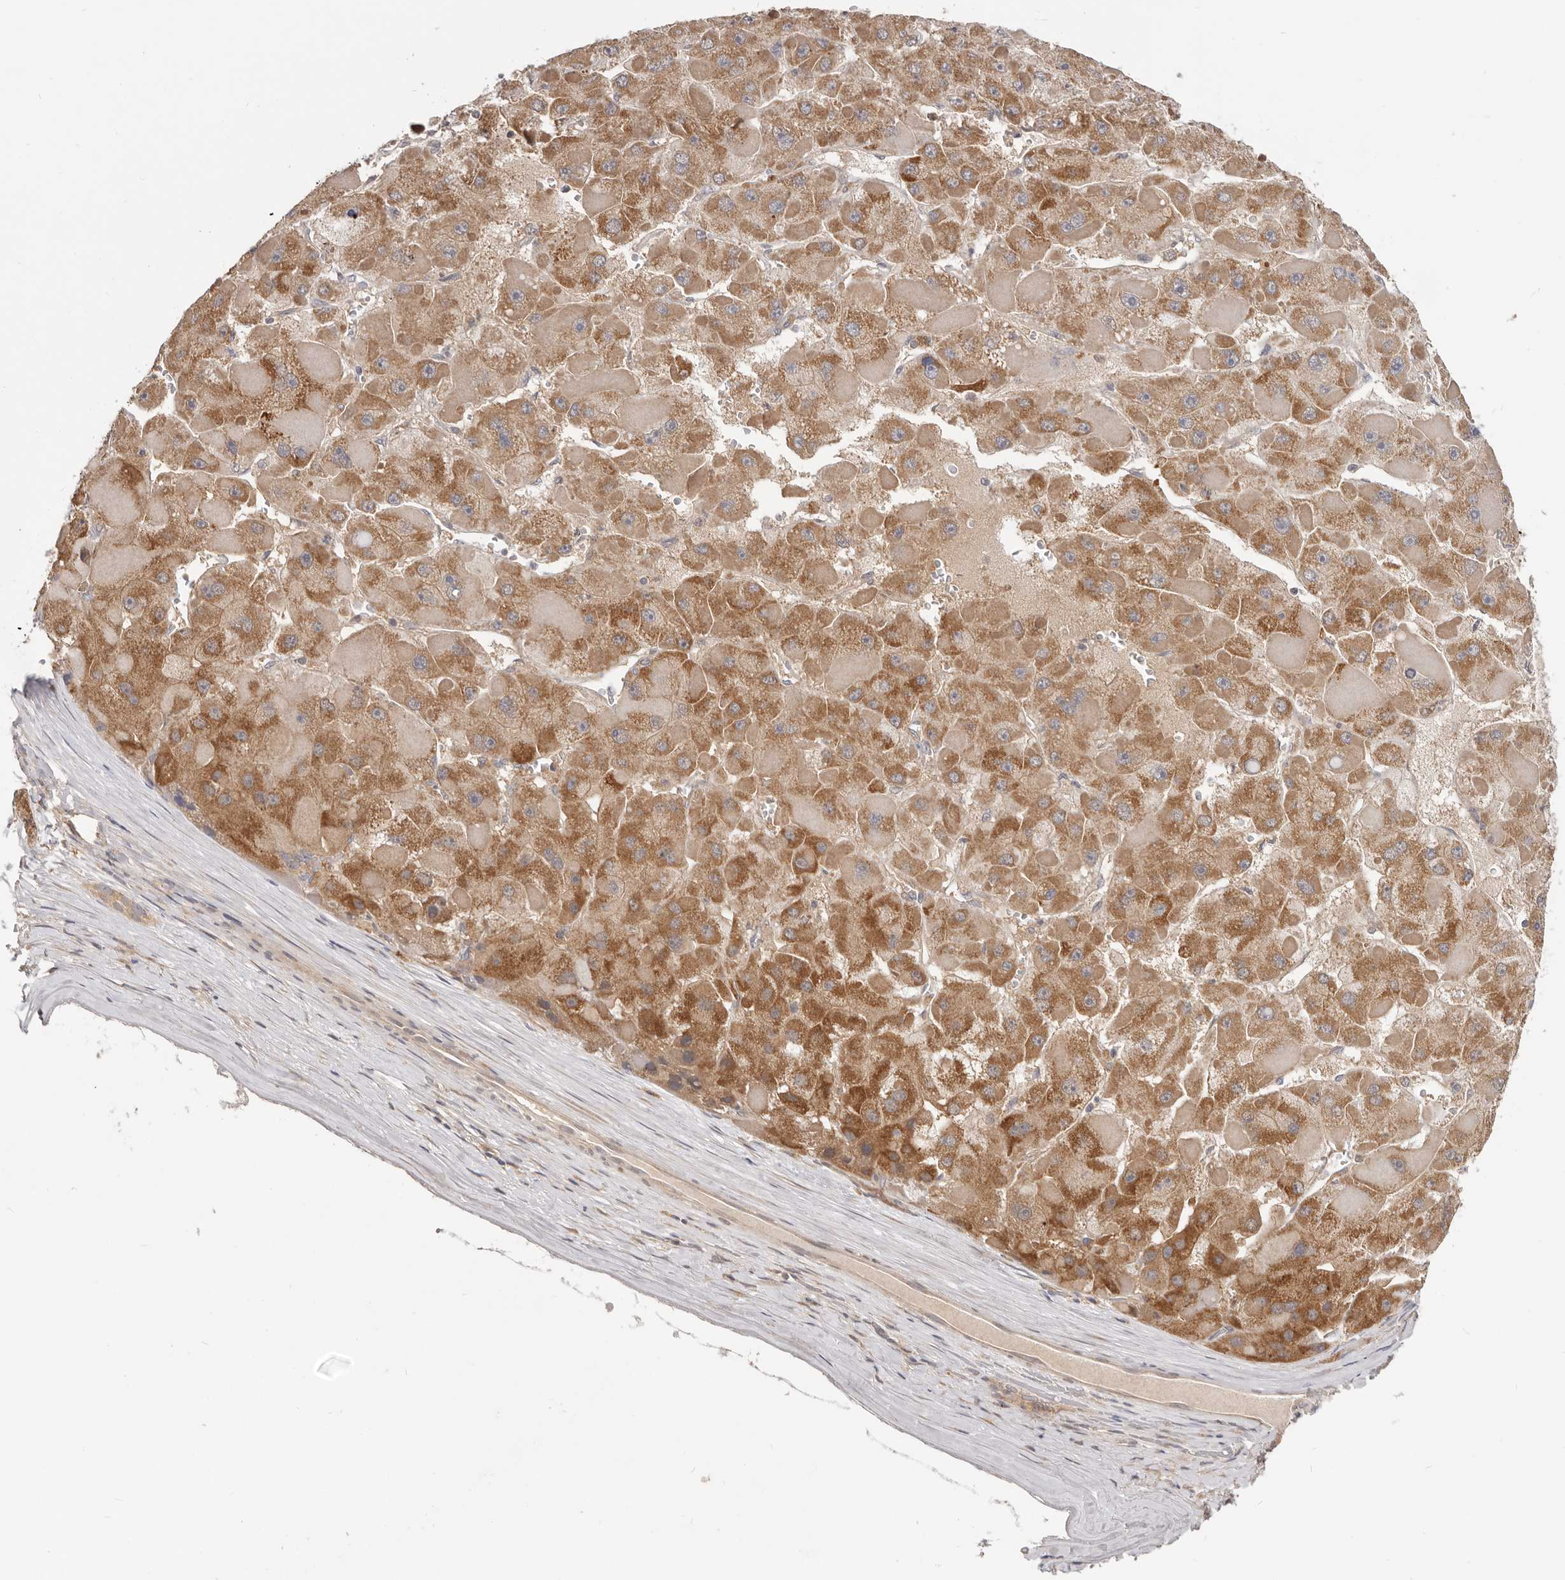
{"staining": {"intensity": "moderate", "quantity": ">75%", "location": "cytoplasmic/membranous"}, "tissue": "liver cancer", "cell_type": "Tumor cells", "image_type": "cancer", "snomed": [{"axis": "morphology", "description": "Carcinoma, Hepatocellular, NOS"}, {"axis": "topography", "description": "Liver"}], "caption": "A brown stain highlights moderate cytoplasmic/membranous positivity of a protein in human liver hepatocellular carcinoma tumor cells.", "gene": "LRP6", "patient": {"sex": "female", "age": 73}}